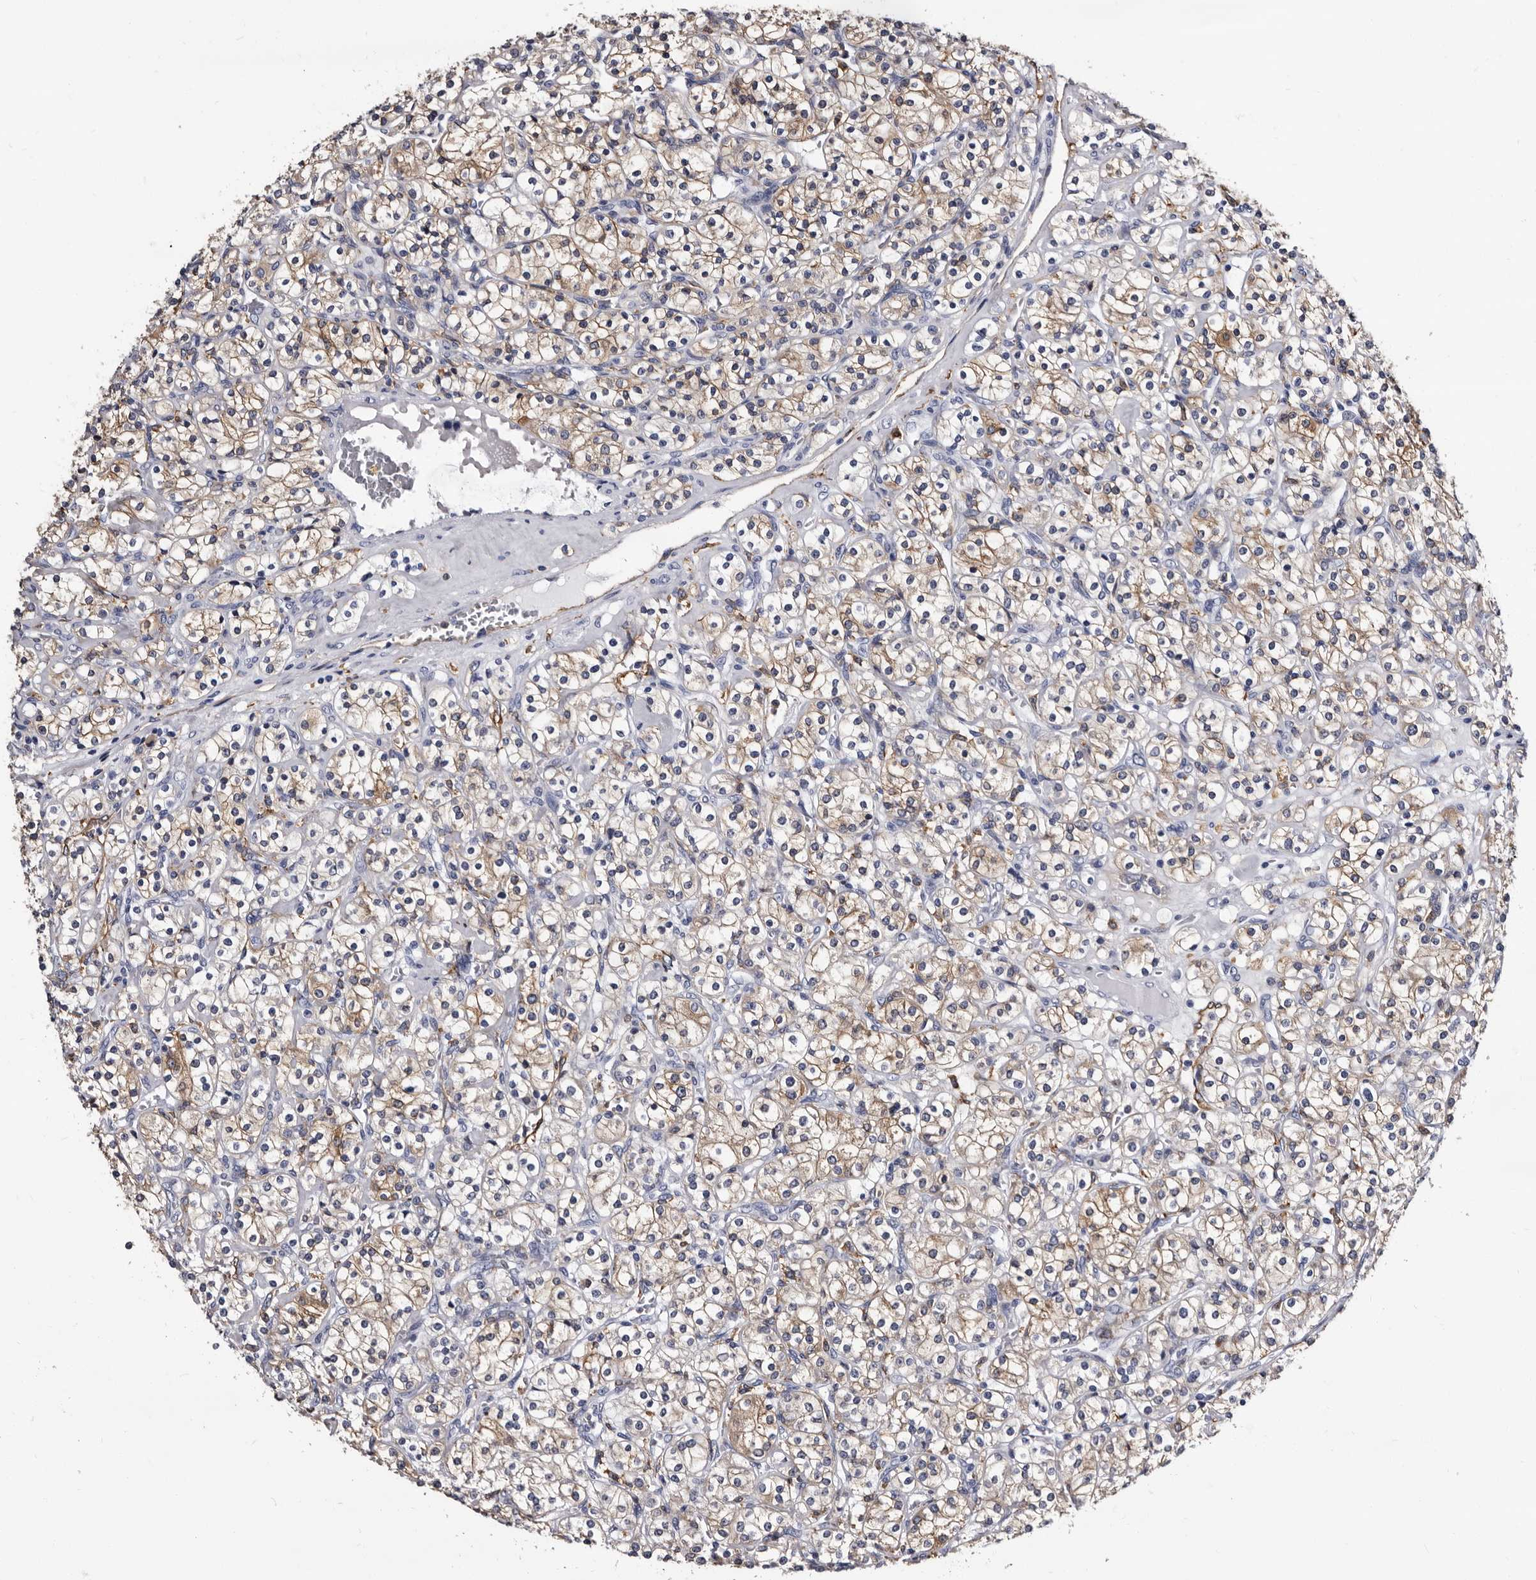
{"staining": {"intensity": "moderate", "quantity": ">75%", "location": "cytoplasmic/membranous"}, "tissue": "renal cancer", "cell_type": "Tumor cells", "image_type": "cancer", "snomed": [{"axis": "morphology", "description": "Adenocarcinoma, NOS"}, {"axis": "topography", "description": "Kidney"}], "caption": "Protein expression analysis of human renal cancer (adenocarcinoma) reveals moderate cytoplasmic/membranous expression in about >75% of tumor cells.", "gene": "EPB41L3", "patient": {"sex": "male", "age": 77}}